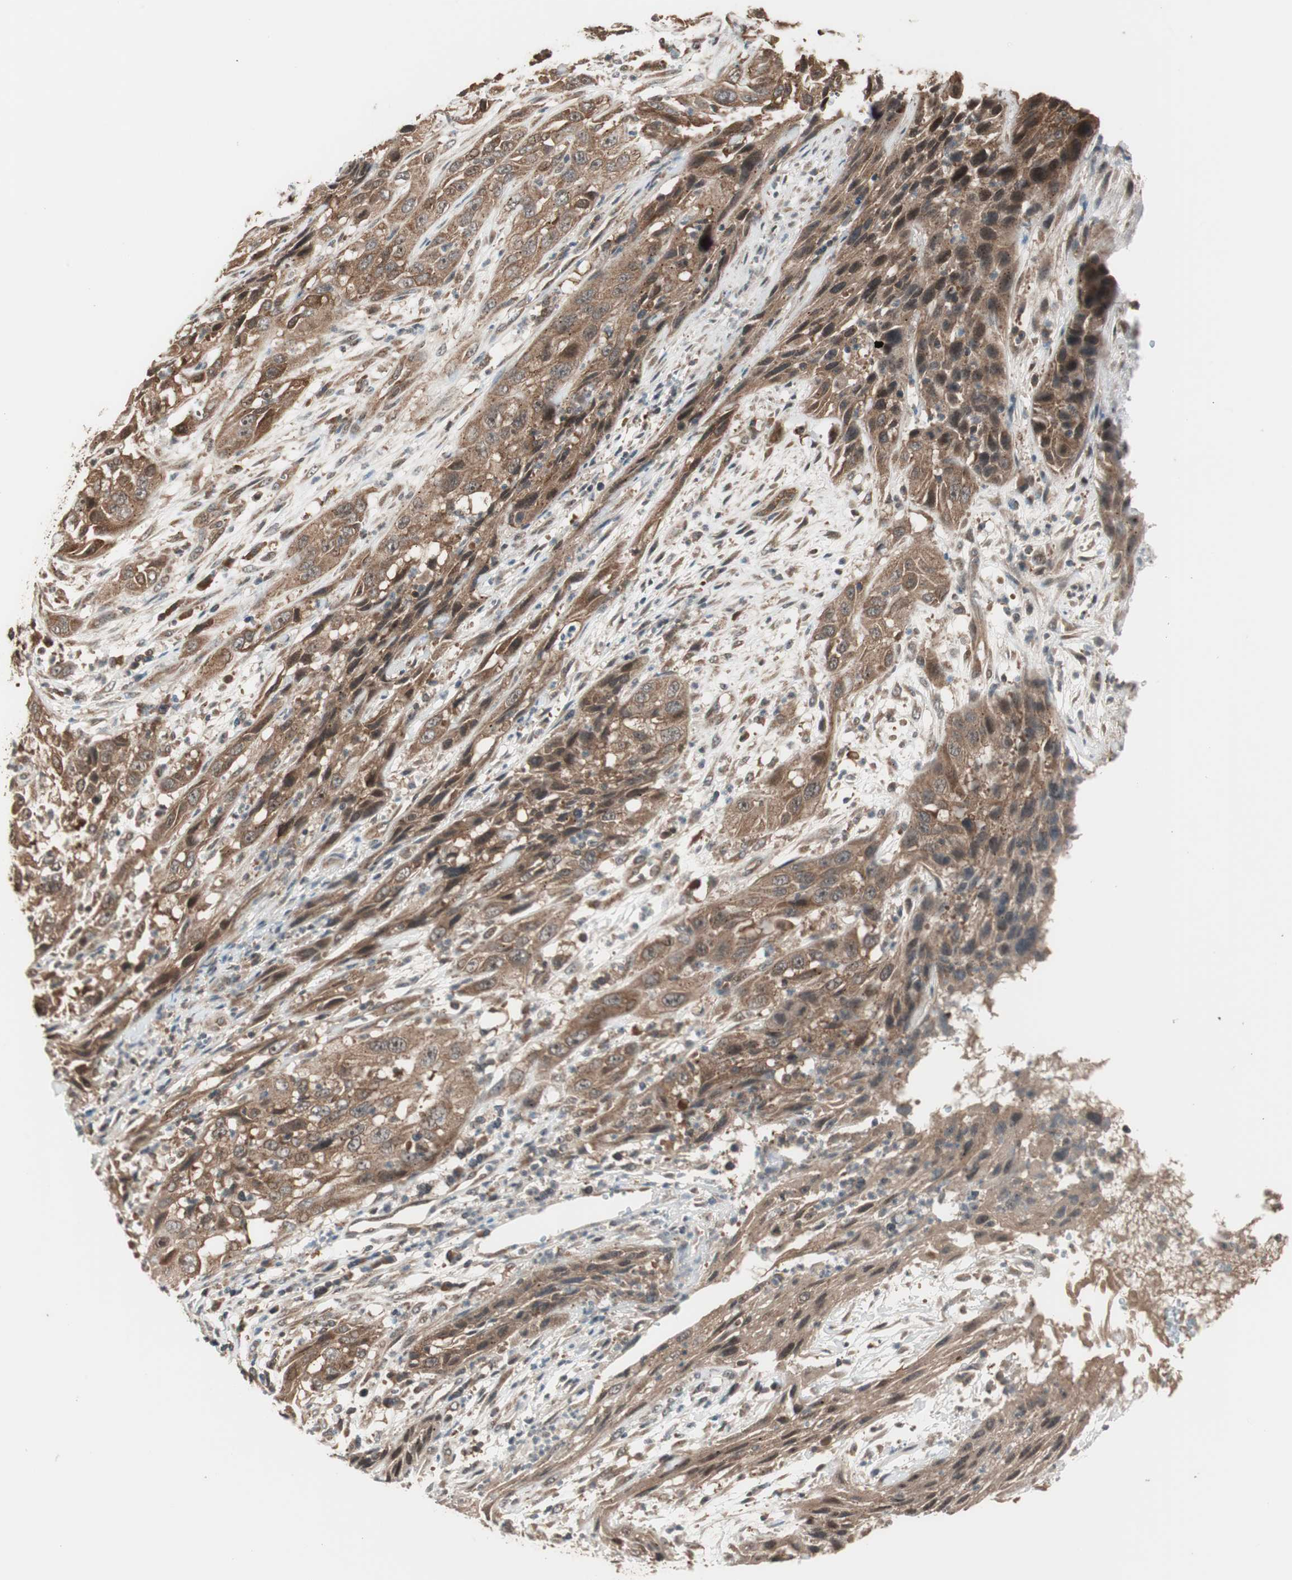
{"staining": {"intensity": "strong", "quantity": ">75%", "location": "cytoplasmic/membranous"}, "tissue": "cervical cancer", "cell_type": "Tumor cells", "image_type": "cancer", "snomed": [{"axis": "morphology", "description": "Squamous cell carcinoma, NOS"}, {"axis": "topography", "description": "Cervix"}], "caption": "A high-resolution image shows immunohistochemistry (IHC) staining of squamous cell carcinoma (cervical), which demonstrates strong cytoplasmic/membranous staining in about >75% of tumor cells.", "gene": "FBXO5", "patient": {"sex": "female", "age": 32}}